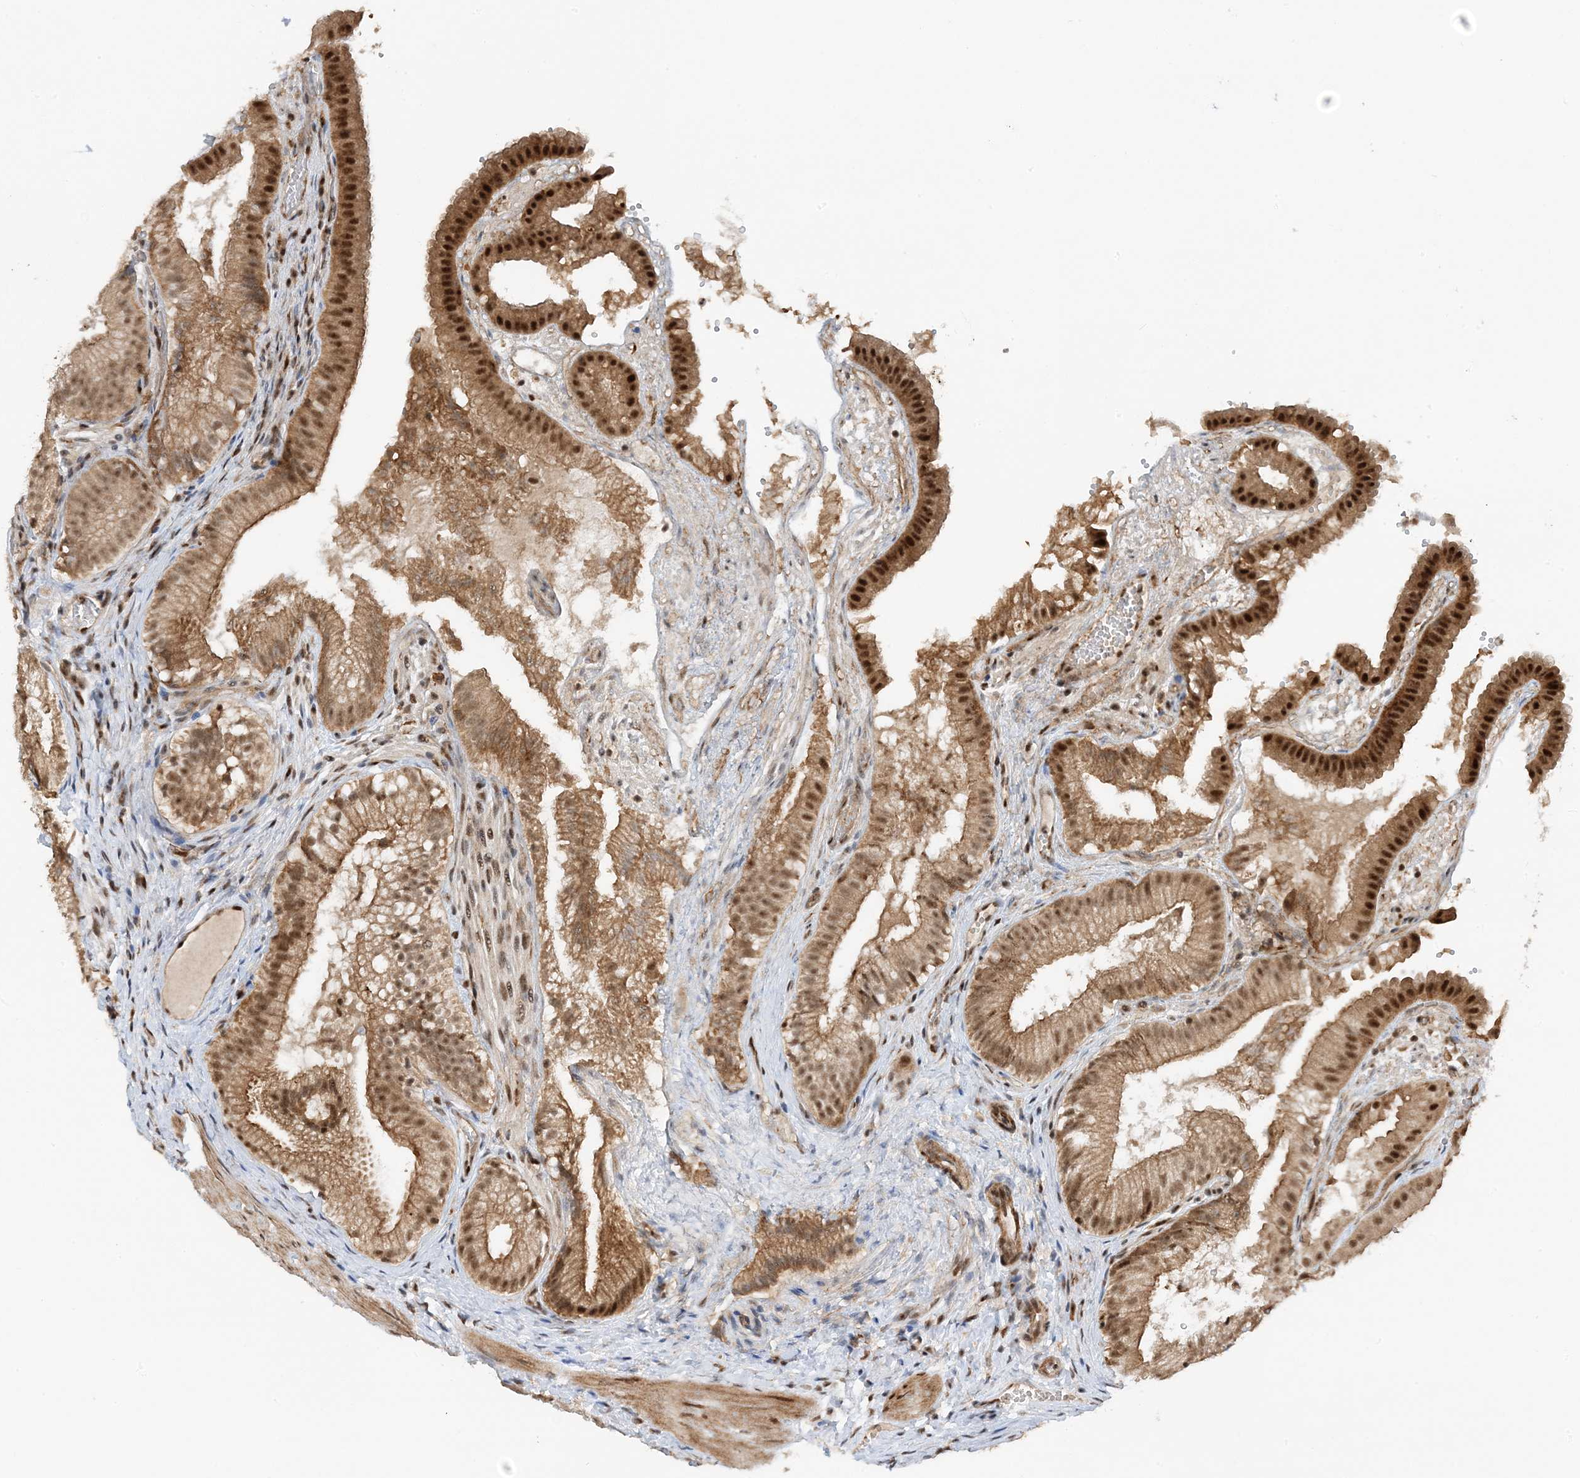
{"staining": {"intensity": "moderate", "quantity": ">75%", "location": "cytoplasmic/membranous,nuclear"}, "tissue": "gallbladder", "cell_type": "Glandular cells", "image_type": "normal", "snomed": [{"axis": "morphology", "description": "Normal tissue, NOS"}, {"axis": "topography", "description": "Gallbladder"}], "caption": "Immunohistochemistry (IHC) image of benign human gallbladder stained for a protein (brown), which shows medium levels of moderate cytoplasmic/membranous,nuclear positivity in about >75% of glandular cells.", "gene": "TATDN3", "patient": {"sex": "female", "age": 30}}